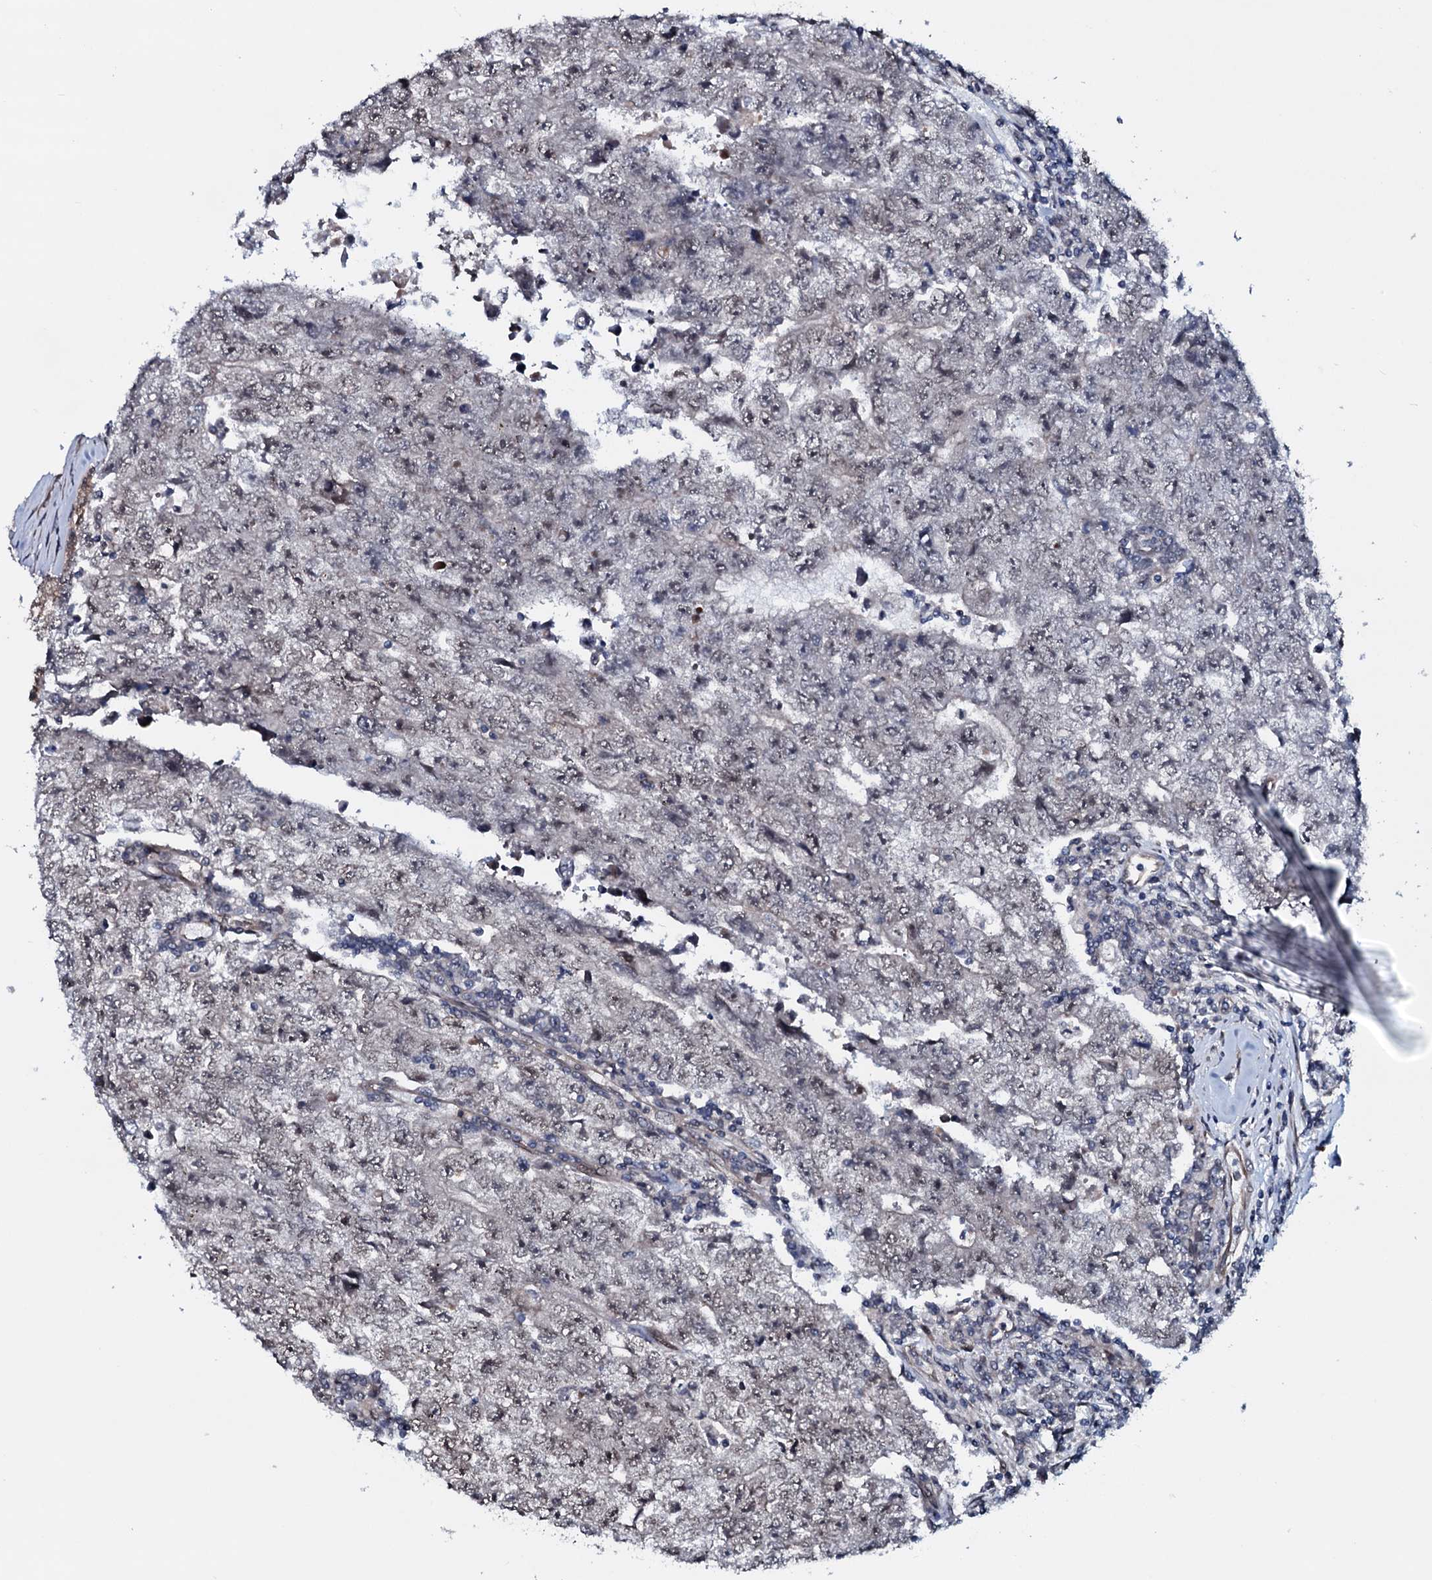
{"staining": {"intensity": "weak", "quantity": "25%-75%", "location": "nuclear"}, "tissue": "testis cancer", "cell_type": "Tumor cells", "image_type": "cancer", "snomed": [{"axis": "morphology", "description": "Carcinoma, Embryonal, NOS"}, {"axis": "topography", "description": "Testis"}], "caption": "Immunohistochemistry (DAB (3,3'-diaminobenzidine)) staining of human testis embryonal carcinoma displays weak nuclear protein positivity in approximately 25%-75% of tumor cells.", "gene": "OGFOD2", "patient": {"sex": "male", "age": 17}}